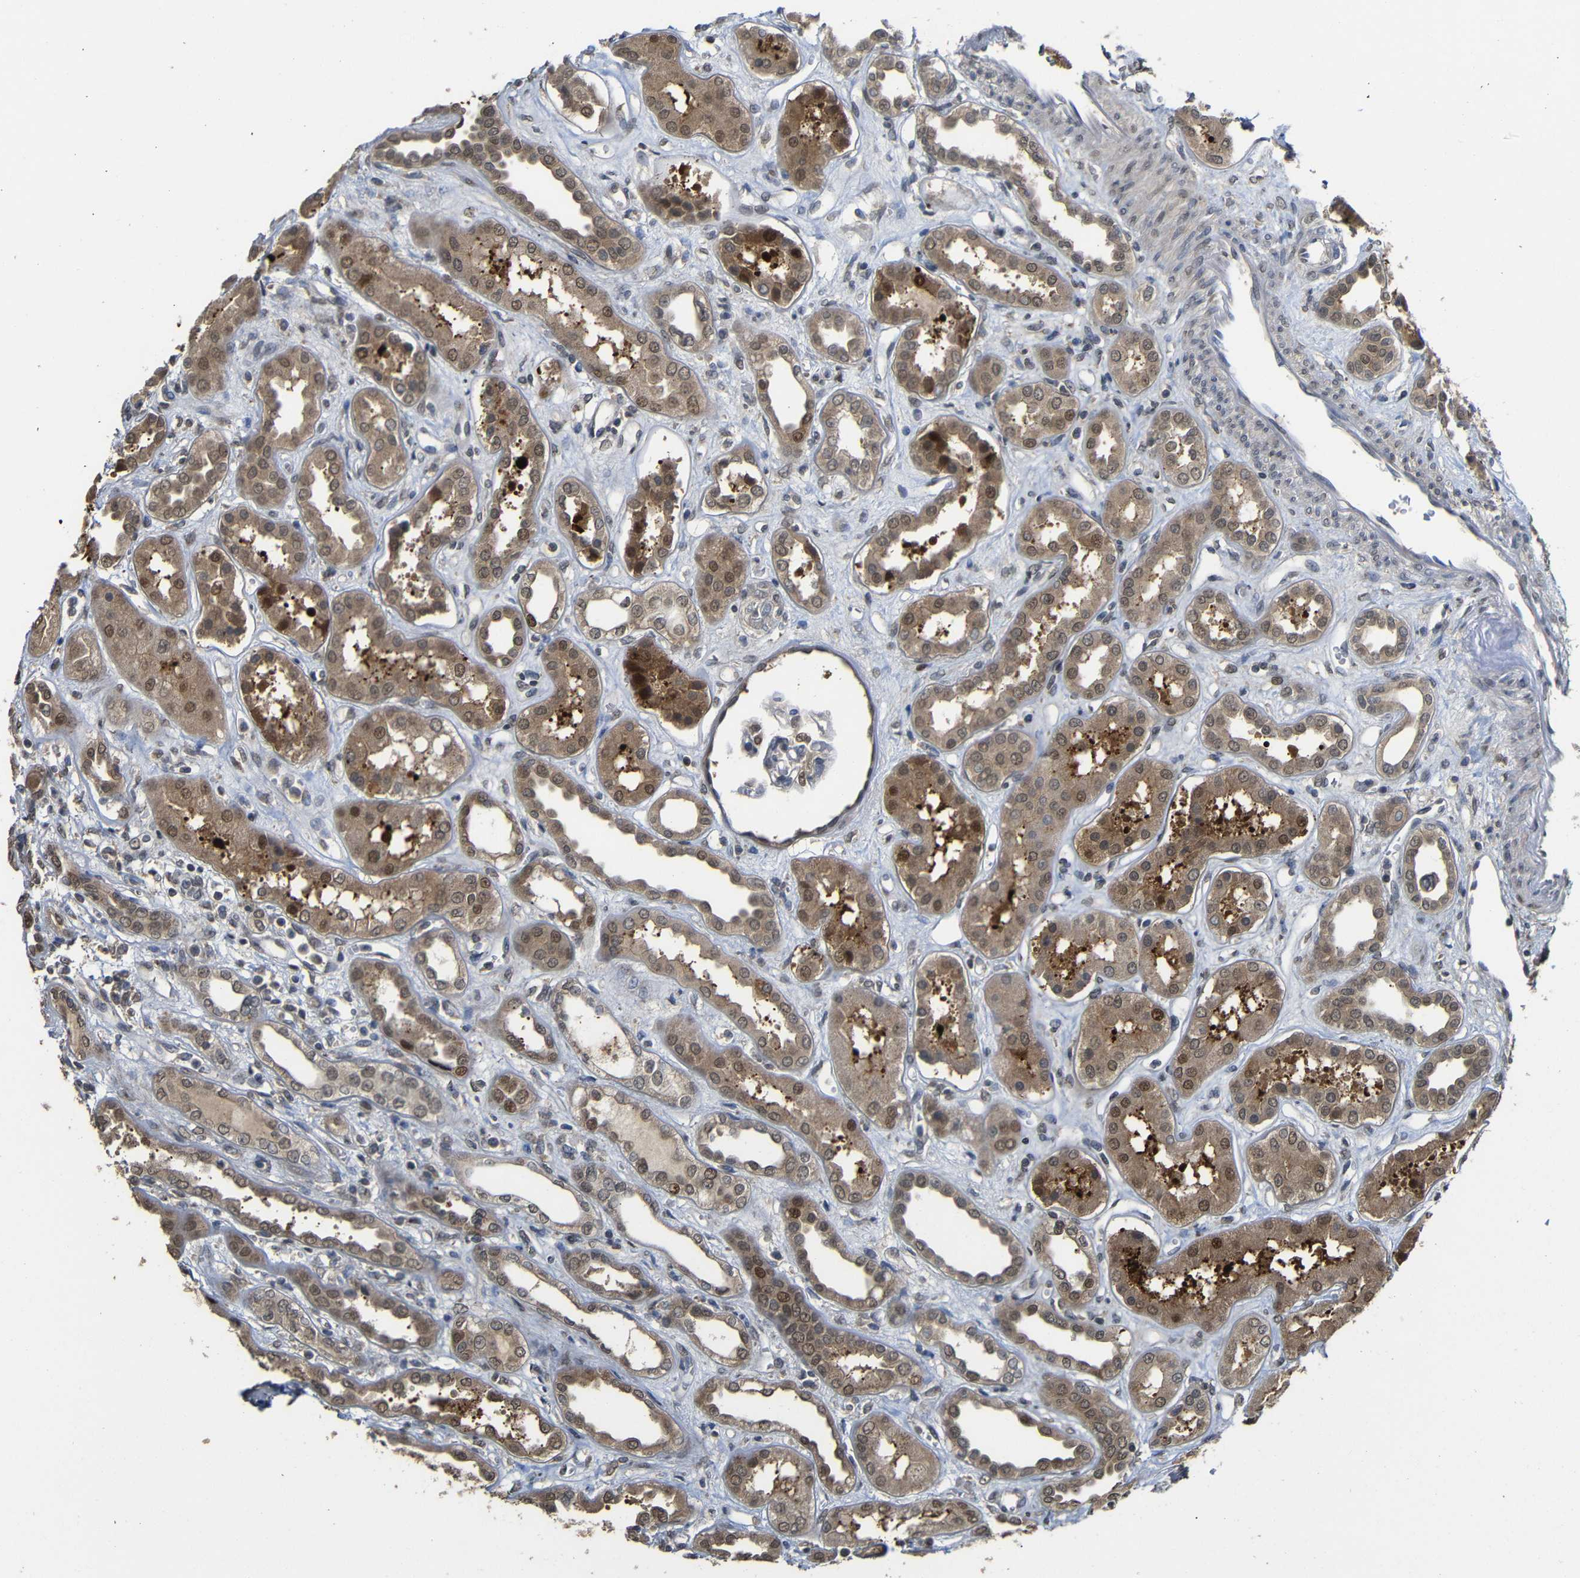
{"staining": {"intensity": "weak", "quantity": "25%-75%", "location": "cytoplasmic/membranous,nuclear"}, "tissue": "kidney", "cell_type": "Cells in glomeruli", "image_type": "normal", "snomed": [{"axis": "morphology", "description": "Normal tissue, NOS"}, {"axis": "topography", "description": "Kidney"}], "caption": "Weak cytoplasmic/membranous,nuclear expression for a protein is identified in about 25%-75% of cells in glomeruli of benign kidney using immunohistochemistry (IHC).", "gene": "ATG12", "patient": {"sex": "male", "age": 59}}